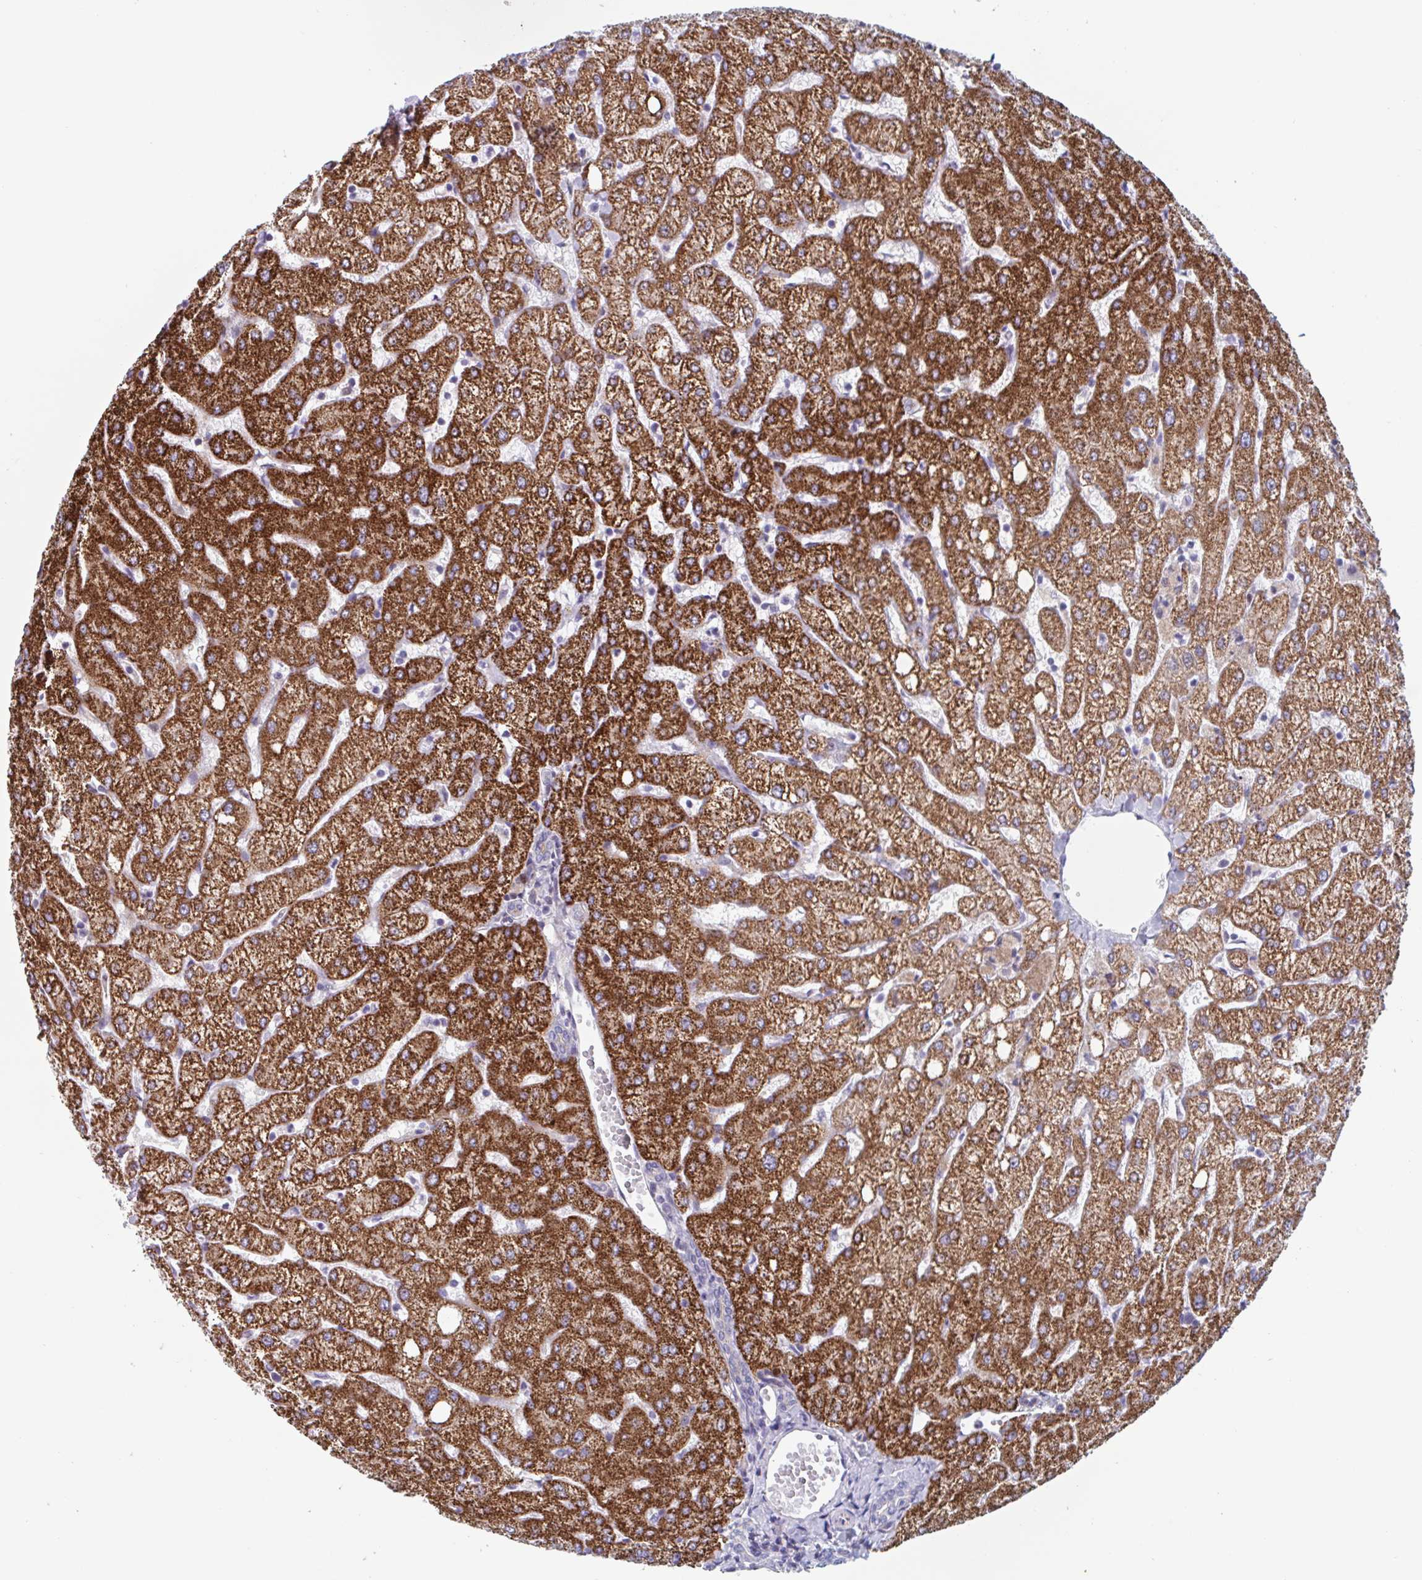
{"staining": {"intensity": "negative", "quantity": "none", "location": "none"}, "tissue": "liver", "cell_type": "Cholangiocytes", "image_type": "normal", "snomed": [{"axis": "morphology", "description": "Normal tissue, NOS"}, {"axis": "topography", "description": "Liver"}], "caption": "Immunohistochemistry (IHC) photomicrograph of unremarkable liver: liver stained with DAB demonstrates no significant protein expression in cholangiocytes.", "gene": "DUXA", "patient": {"sex": "female", "age": 54}}